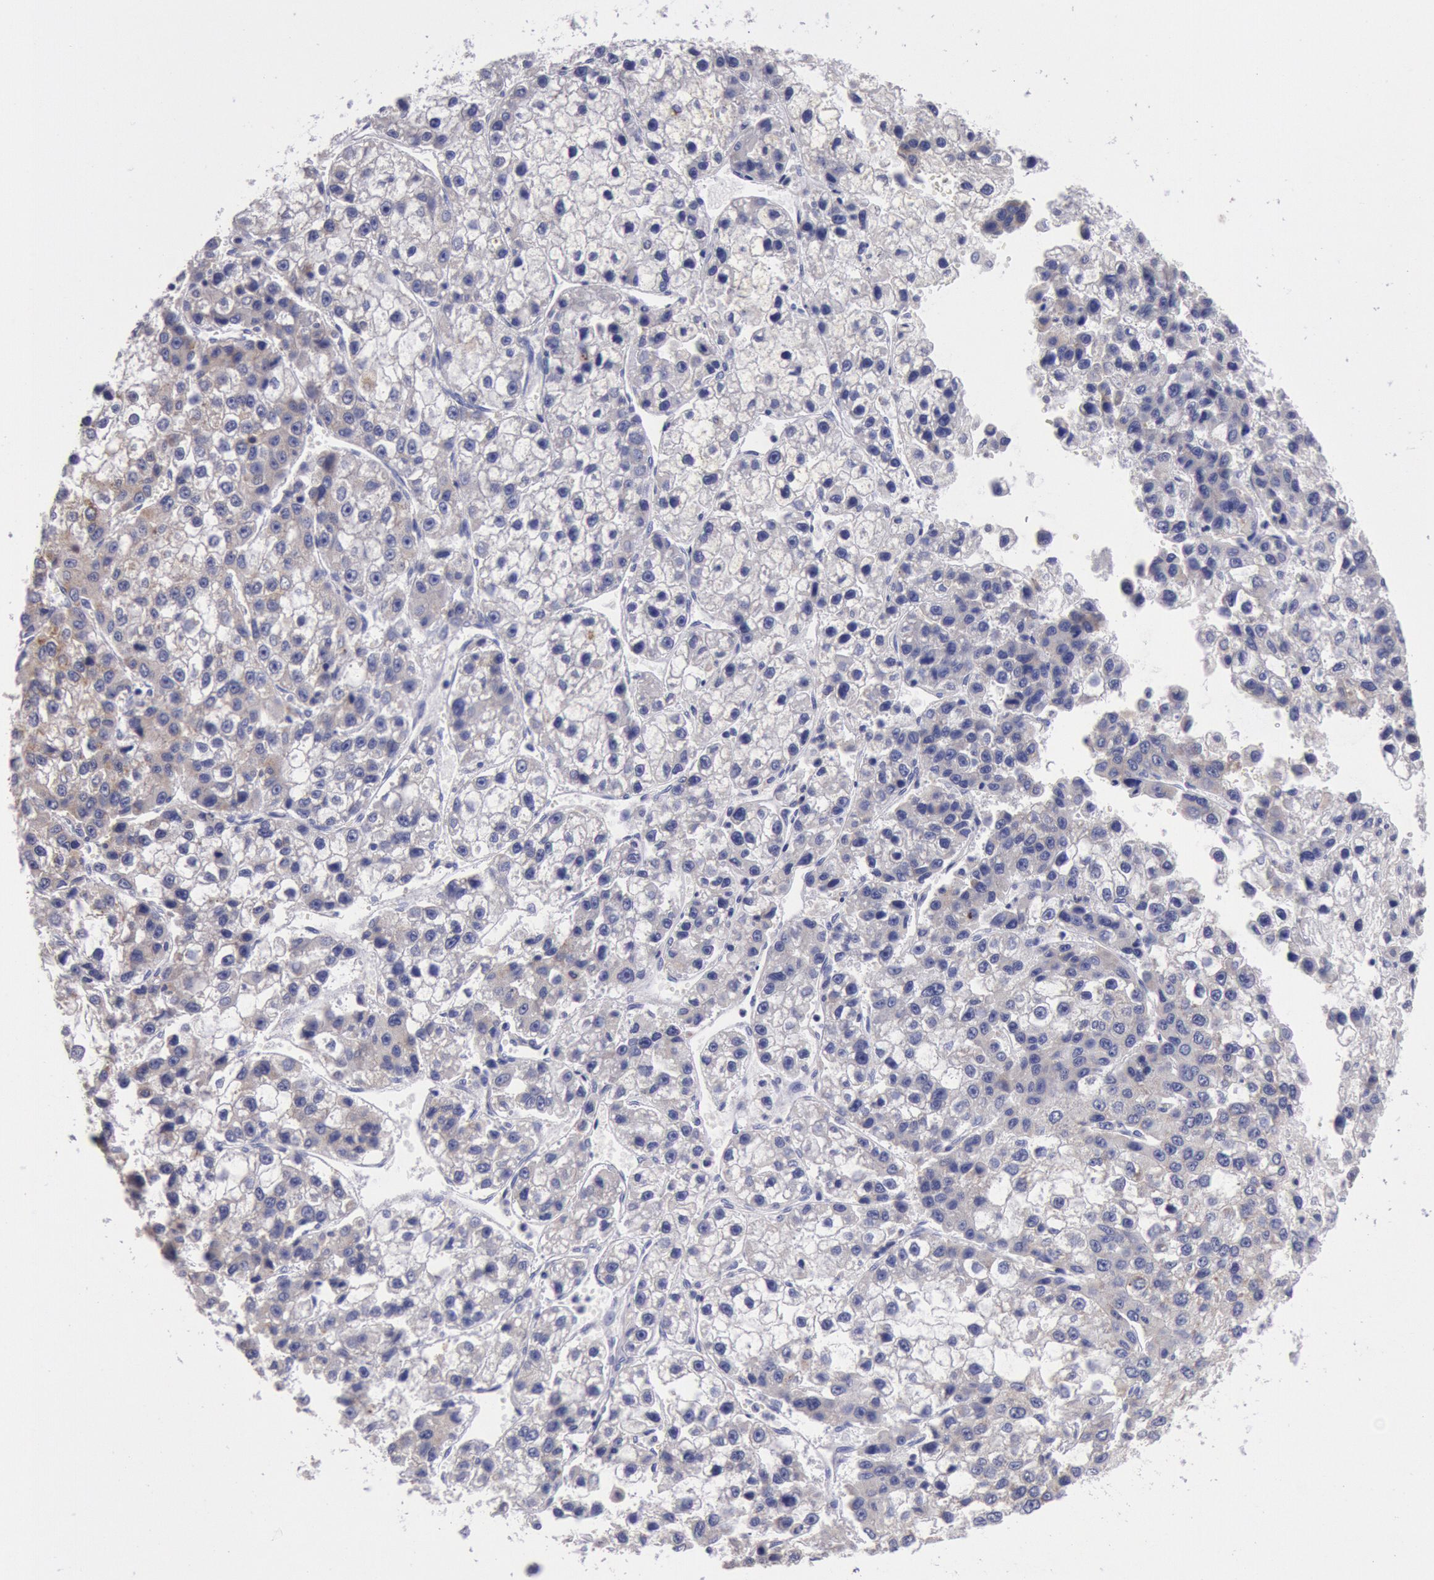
{"staining": {"intensity": "negative", "quantity": "none", "location": "none"}, "tissue": "liver cancer", "cell_type": "Tumor cells", "image_type": "cancer", "snomed": [{"axis": "morphology", "description": "Carcinoma, Hepatocellular, NOS"}, {"axis": "topography", "description": "Liver"}], "caption": "An IHC photomicrograph of liver cancer is shown. There is no staining in tumor cells of liver cancer.", "gene": "GAL3ST1", "patient": {"sex": "female", "age": 66}}